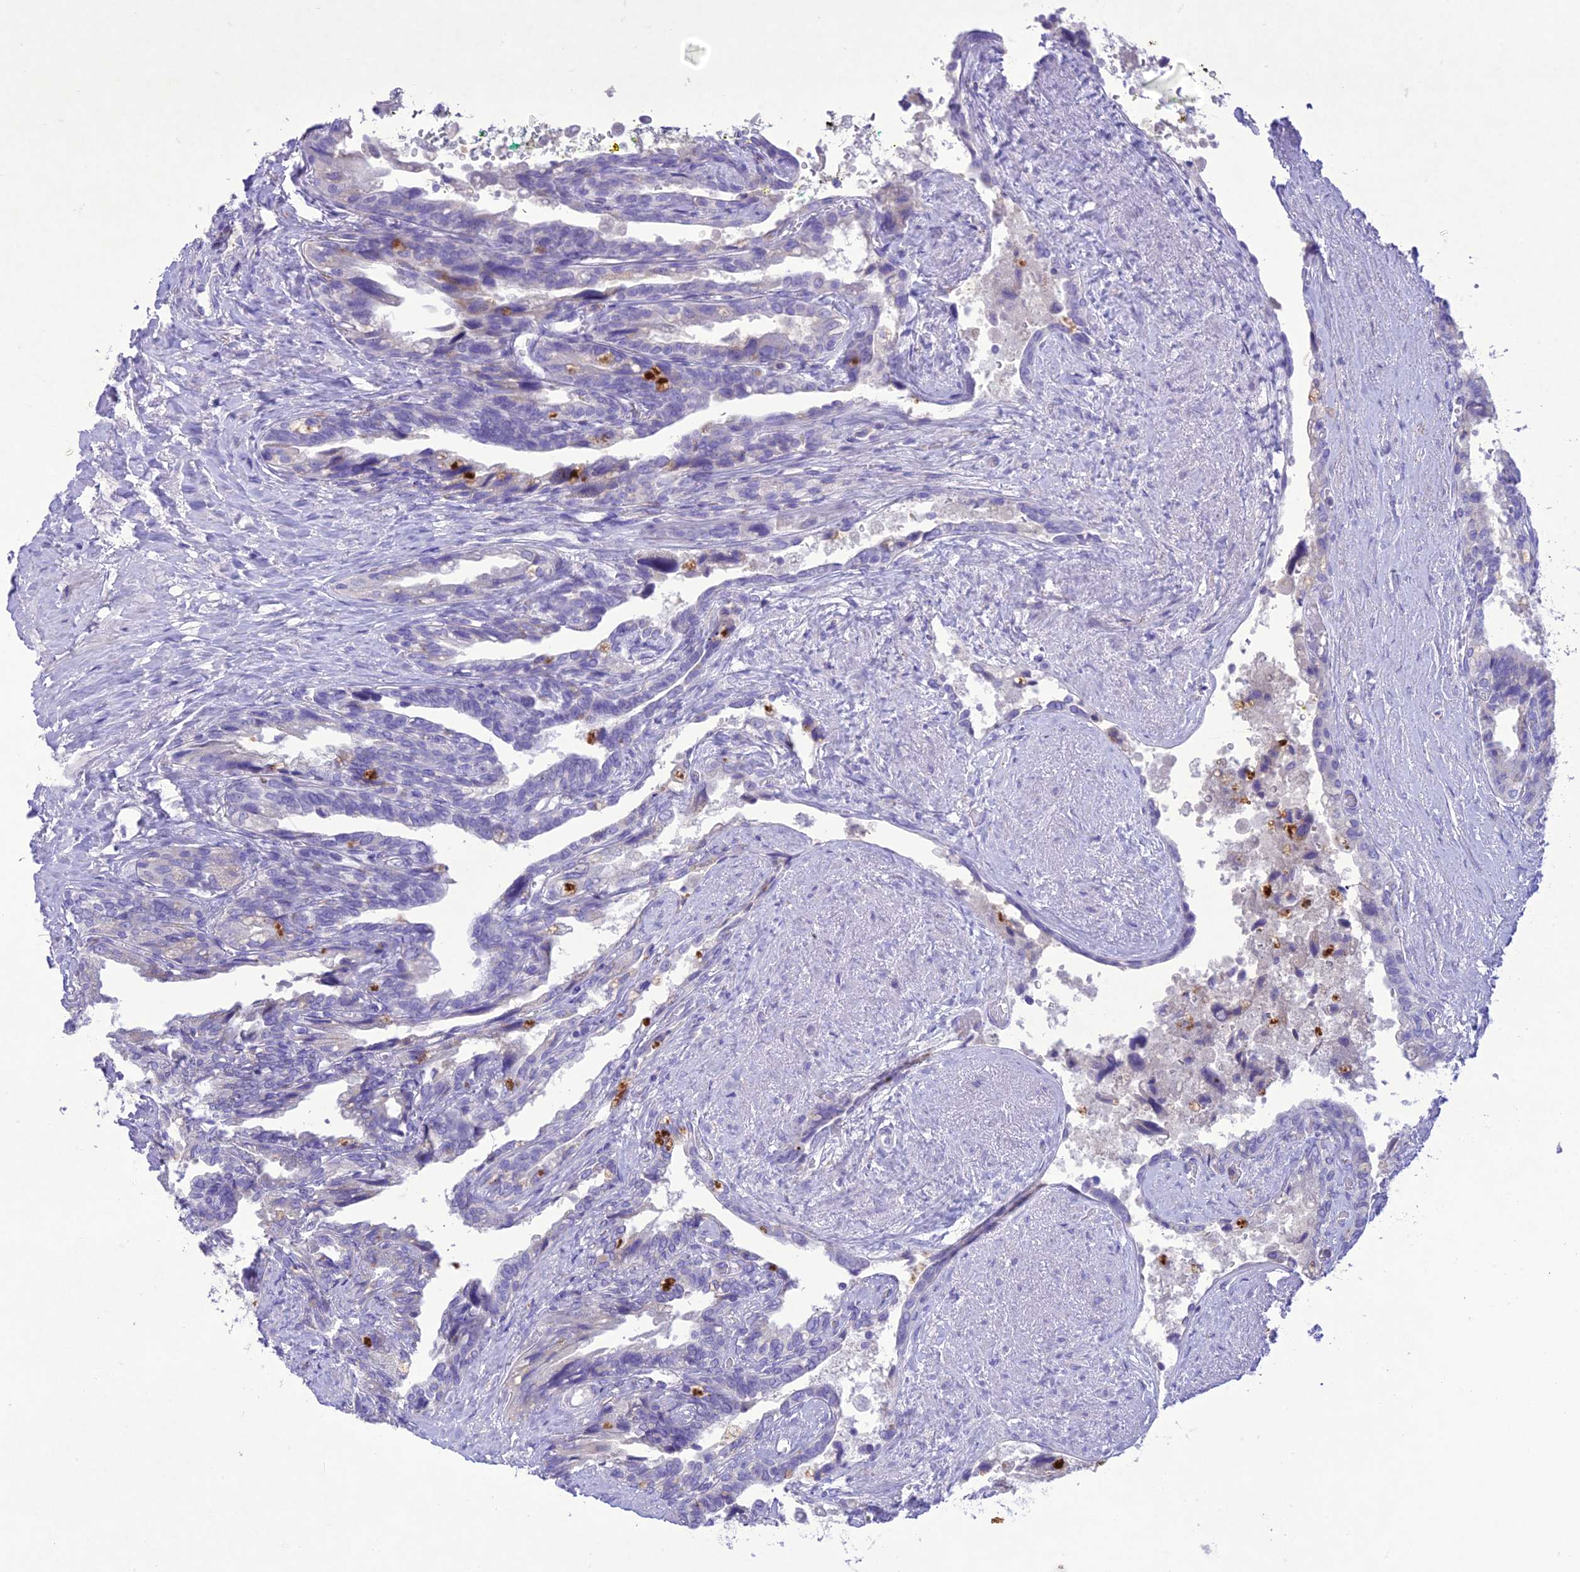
{"staining": {"intensity": "negative", "quantity": "none", "location": "none"}, "tissue": "seminal vesicle", "cell_type": "Glandular cells", "image_type": "normal", "snomed": [{"axis": "morphology", "description": "Normal tissue, NOS"}, {"axis": "topography", "description": "Seminal veicle"}, {"axis": "topography", "description": "Peripheral nerve tissue"}], "caption": "This image is of benign seminal vesicle stained with IHC to label a protein in brown with the nuclei are counter-stained blue. There is no positivity in glandular cells.", "gene": "SLC13A5", "patient": {"sex": "male", "age": 60}}